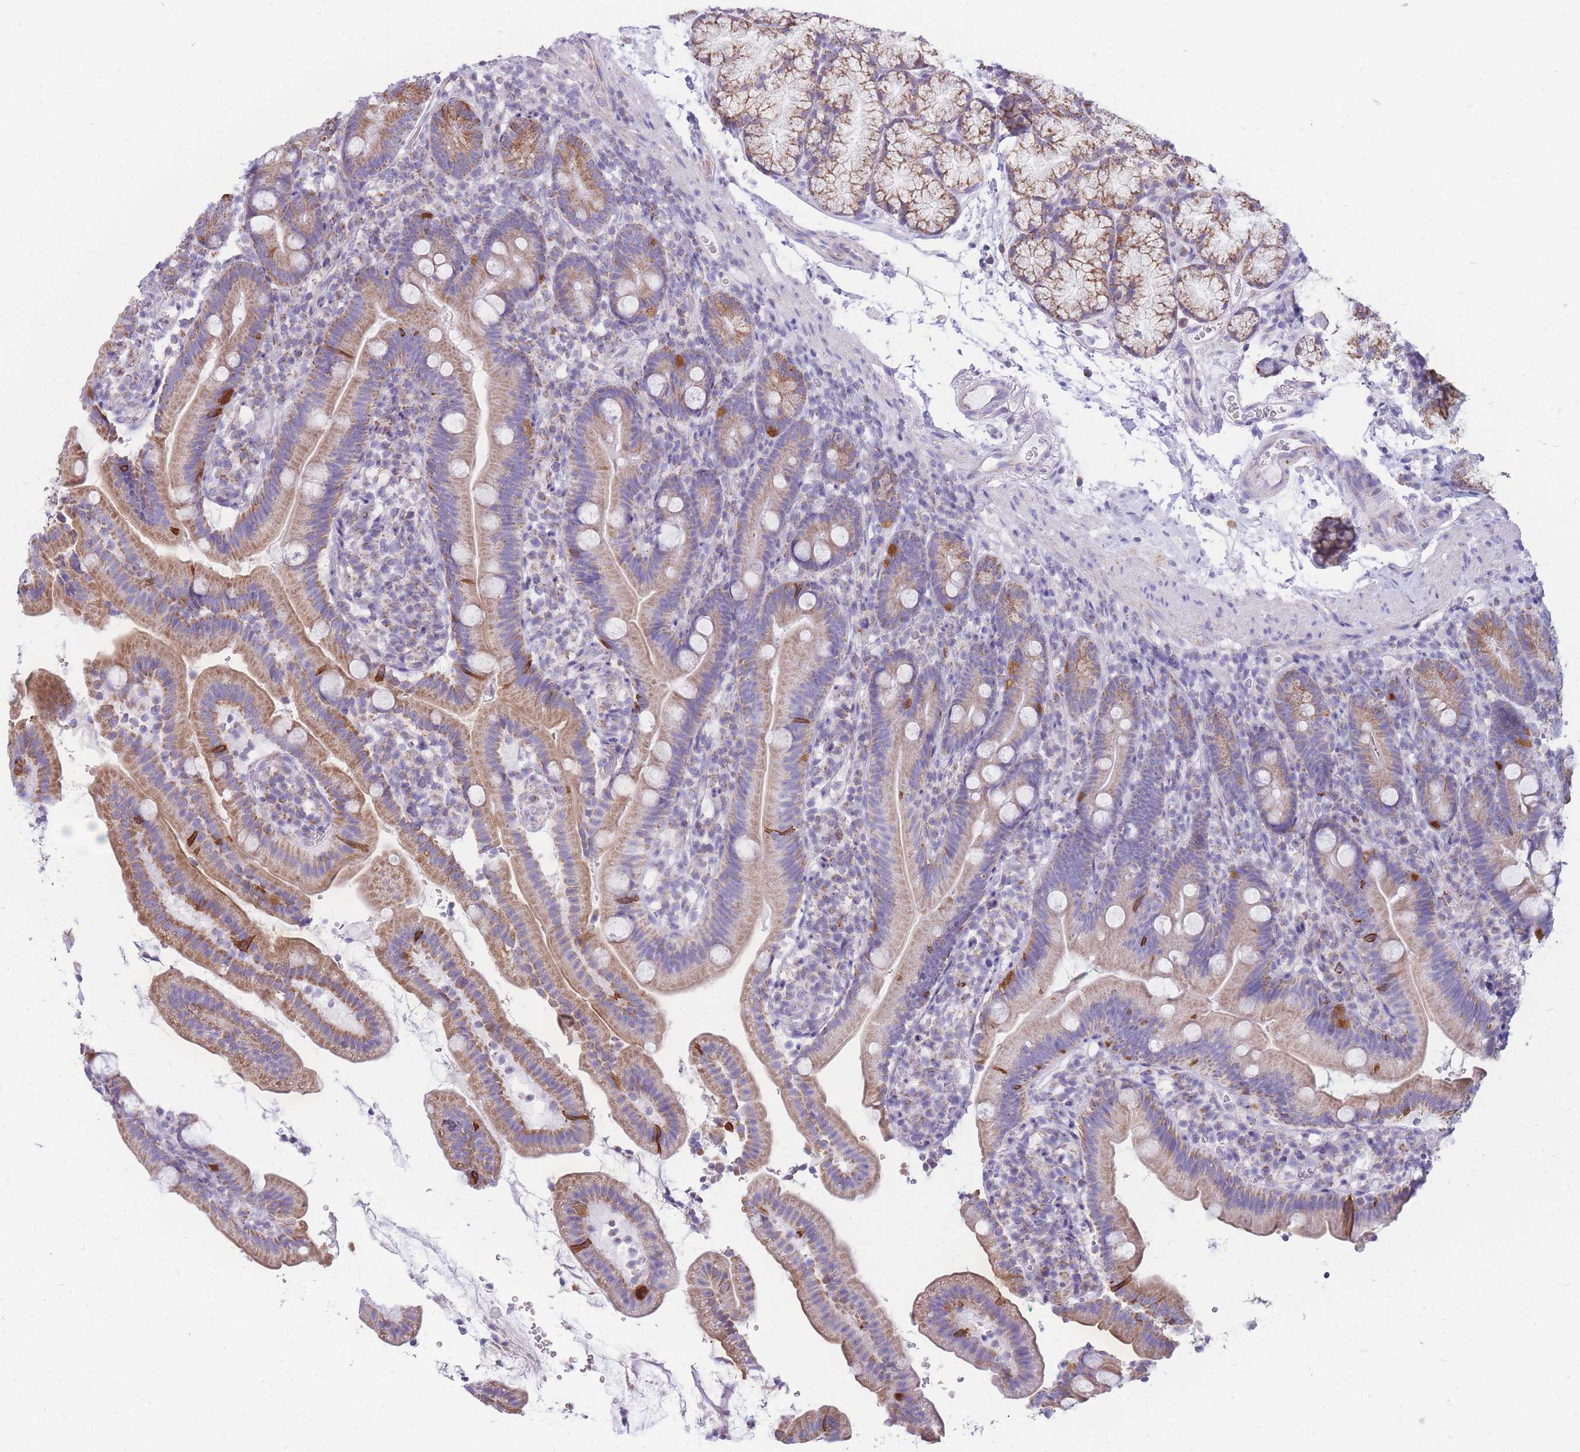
{"staining": {"intensity": "moderate", "quantity": ">75%", "location": "cytoplasmic/membranous"}, "tissue": "duodenum", "cell_type": "Glandular cells", "image_type": "normal", "snomed": [{"axis": "morphology", "description": "Normal tissue, NOS"}, {"axis": "topography", "description": "Duodenum"}], "caption": "DAB (3,3'-diaminobenzidine) immunohistochemical staining of unremarkable human duodenum displays moderate cytoplasmic/membranous protein staining in approximately >75% of glandular cells.", "gene": "PCSK1", "patient": {"sex": "female", "age": 67}}